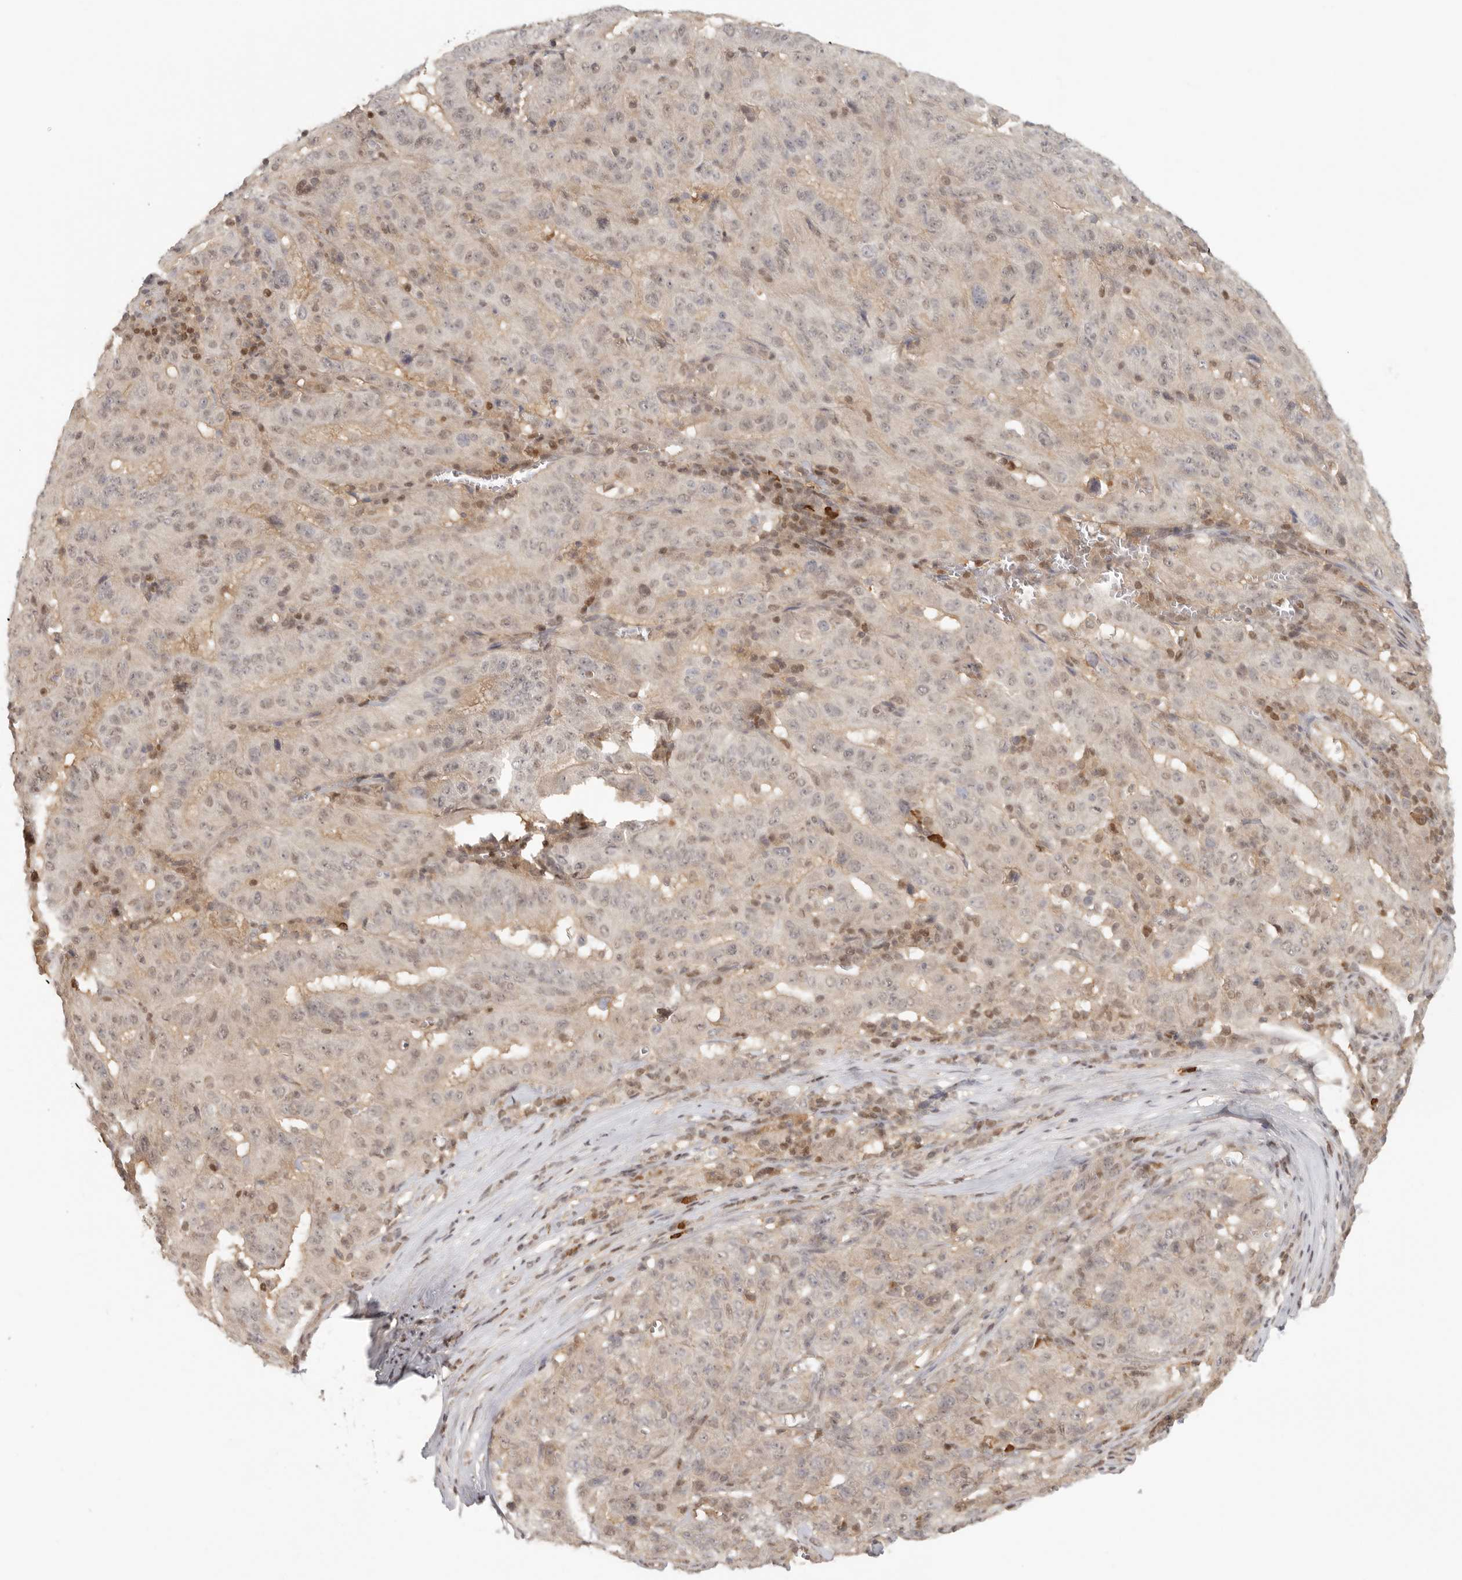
{"staining": {"intensity": "negative", "quantity": "none", "location": "none"}, "tissue": "pancreatic cancer", "cell_type": "Tumor cells", "image_type": "cancer", "snomed": [{"axis": "morphology", "description": "Adenocarcinoma, NOS"}, {"axis": "topography", "description": "Pancreas"}], "caption": "Immunohistochemistry histopathology image of neoplastic tissue: pancreatic cancer (adenocarcinoma) stained with DAB demonstrates no significant protein staining in tumor cells. The staining is performed using DAB (3,3'-diaminobenzidine) brown chromogen with nuclei counter-stained in using hematoxylin.", "gene": "PSMA5", "patient": {"sex": "male", "age": 63}}